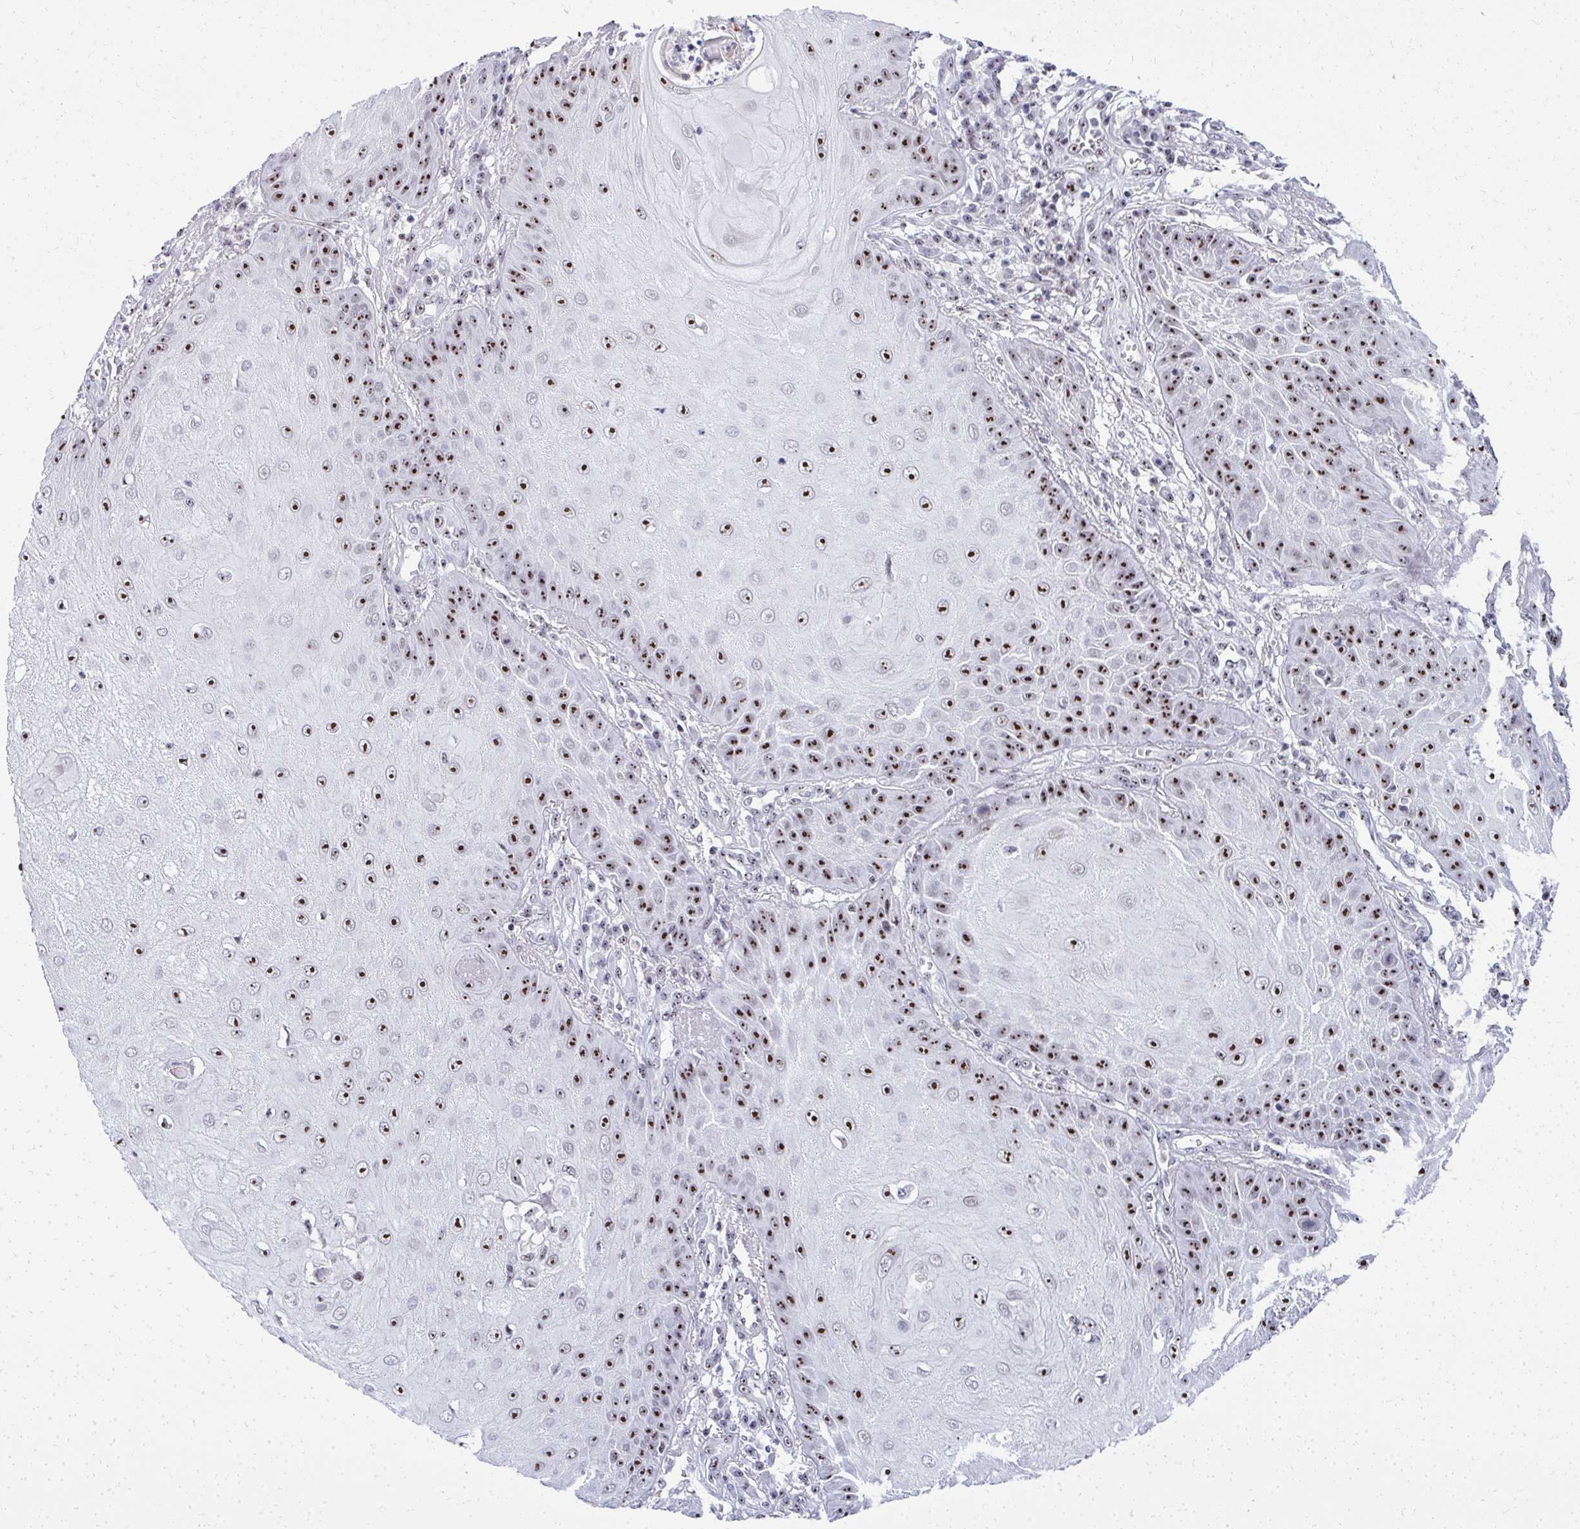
{"staining": {"intensity": "strong", "quantity": ">75%", "location": "nuclear"}, "tissue": "skin cancer", "cell_type": "Tumor cells", "image_type": "cancer", "snomed": [{"axis": "morphology", "description": "Squamous cell carcinoma, NOS"}, {"axis": "topography", "description": "Skin"}], "caption": "Brown immunohistochemical staining in skin cancer demonstrates strong nuclear positivity in approximately >75% of tumor cells. (DAB IHC, brown staining for protein, blue staining for nuclei).", "gene": "SIRT7", "patient": {"sex": "male", "age": 70}}